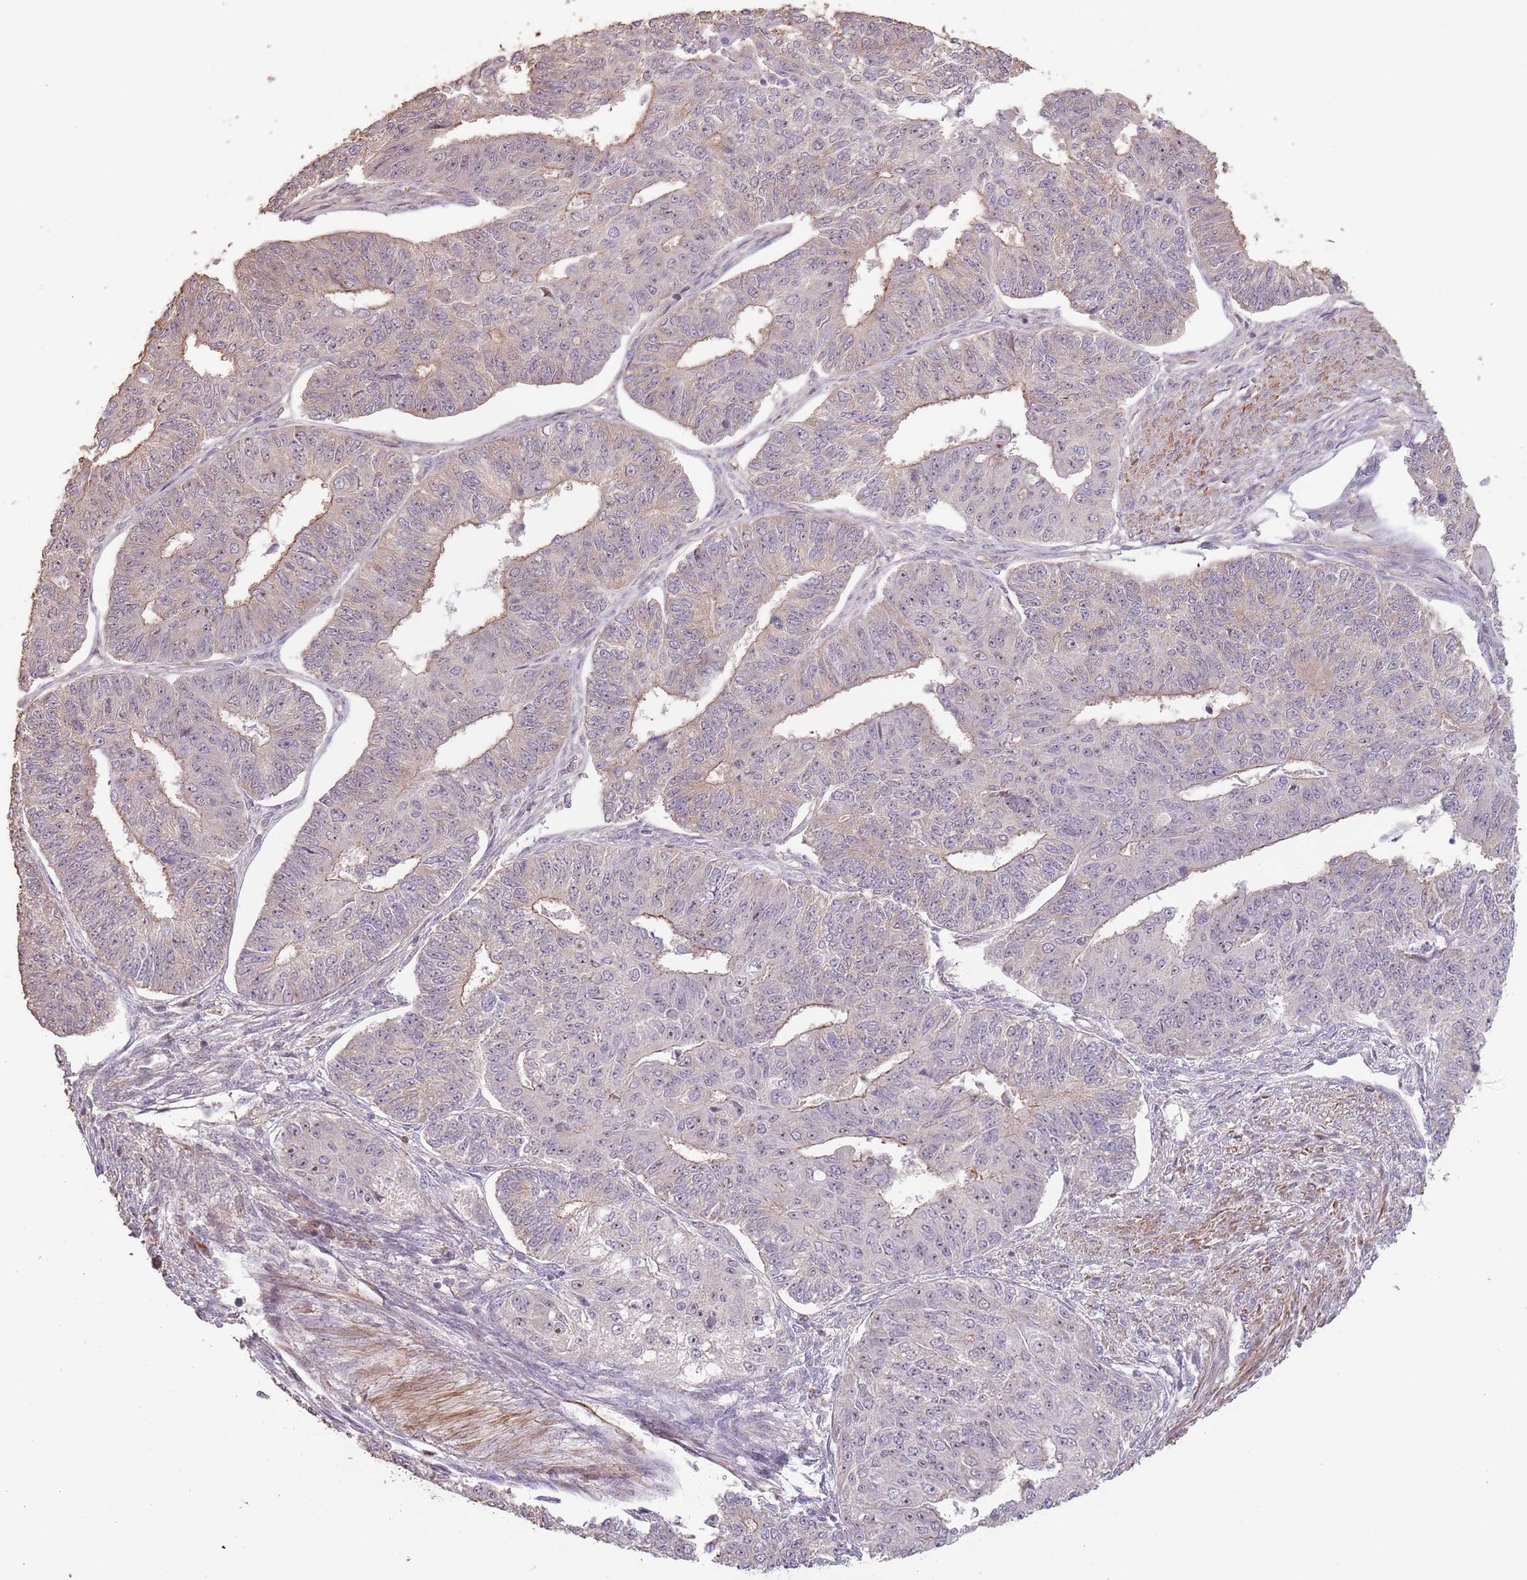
{"staining": {"intensity": "moderate", "quantity": "<25%", "location": "nuclear"}, "tissue": "endometrial cancer", "cell_type": "Tumor cells", "image_type": "cancer", "snomed": [{"axis": "morphology", "description": "Adenocarcinoma, NOS"}, {"axis": "topography", "description": "Endometrium"}], "caption": "High-magnification brightfield microscopy of adenocarcinoma (endometrial) stained with DAB (3,3'-diaminobenzidine) (brown) and counterstained with hematoxylin (blue). tumor cells exhibit moderate nuclear expression is seen in about<25% of cells. The protein is stained brown, and the nuclei are stained in blue (DAB IHC with brightfield microscopy, high magnification).", "gene": "ADTRP", "patient": {"sex": "female", "age": 32}}